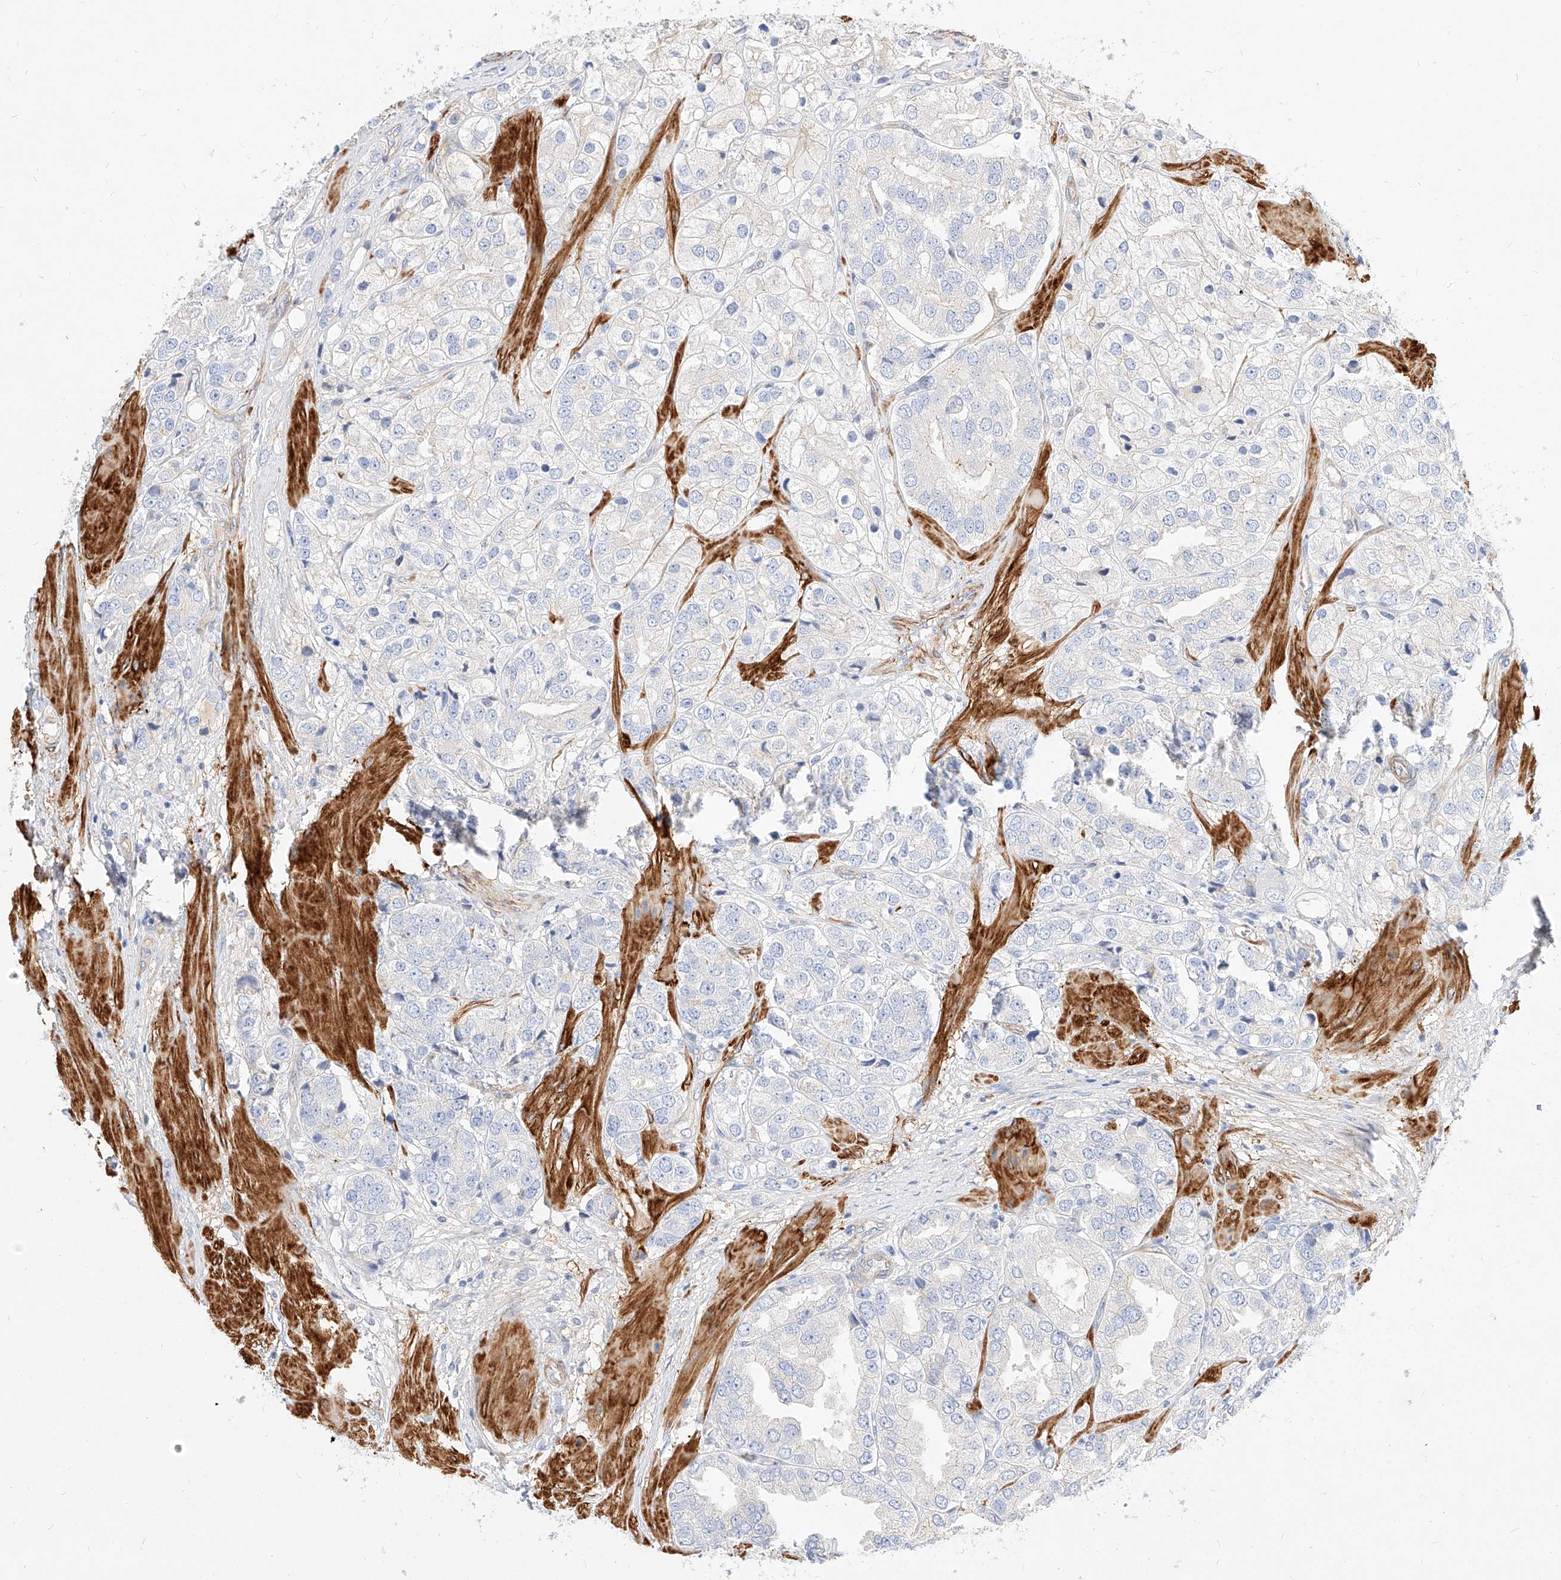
{"staining": {"intensity": "negative", "quantity": "none", "location": "none"}, "tissue": "prostate cancer", "cell_type": "Tumor cells", "image_type": "cancer", "snomed": [{"axis": "morphology", "description": "Adenocarcinoma, High grade"}, {"axis": "topography", "description": "Prostate"}], "caption": "Prostate high-grade adenocarcinoma was stained to show a protein in brown. There is no significant expression in tumor cells.", "gene": "KCNH5", "patient": {"sex": "male", "age": 50}}